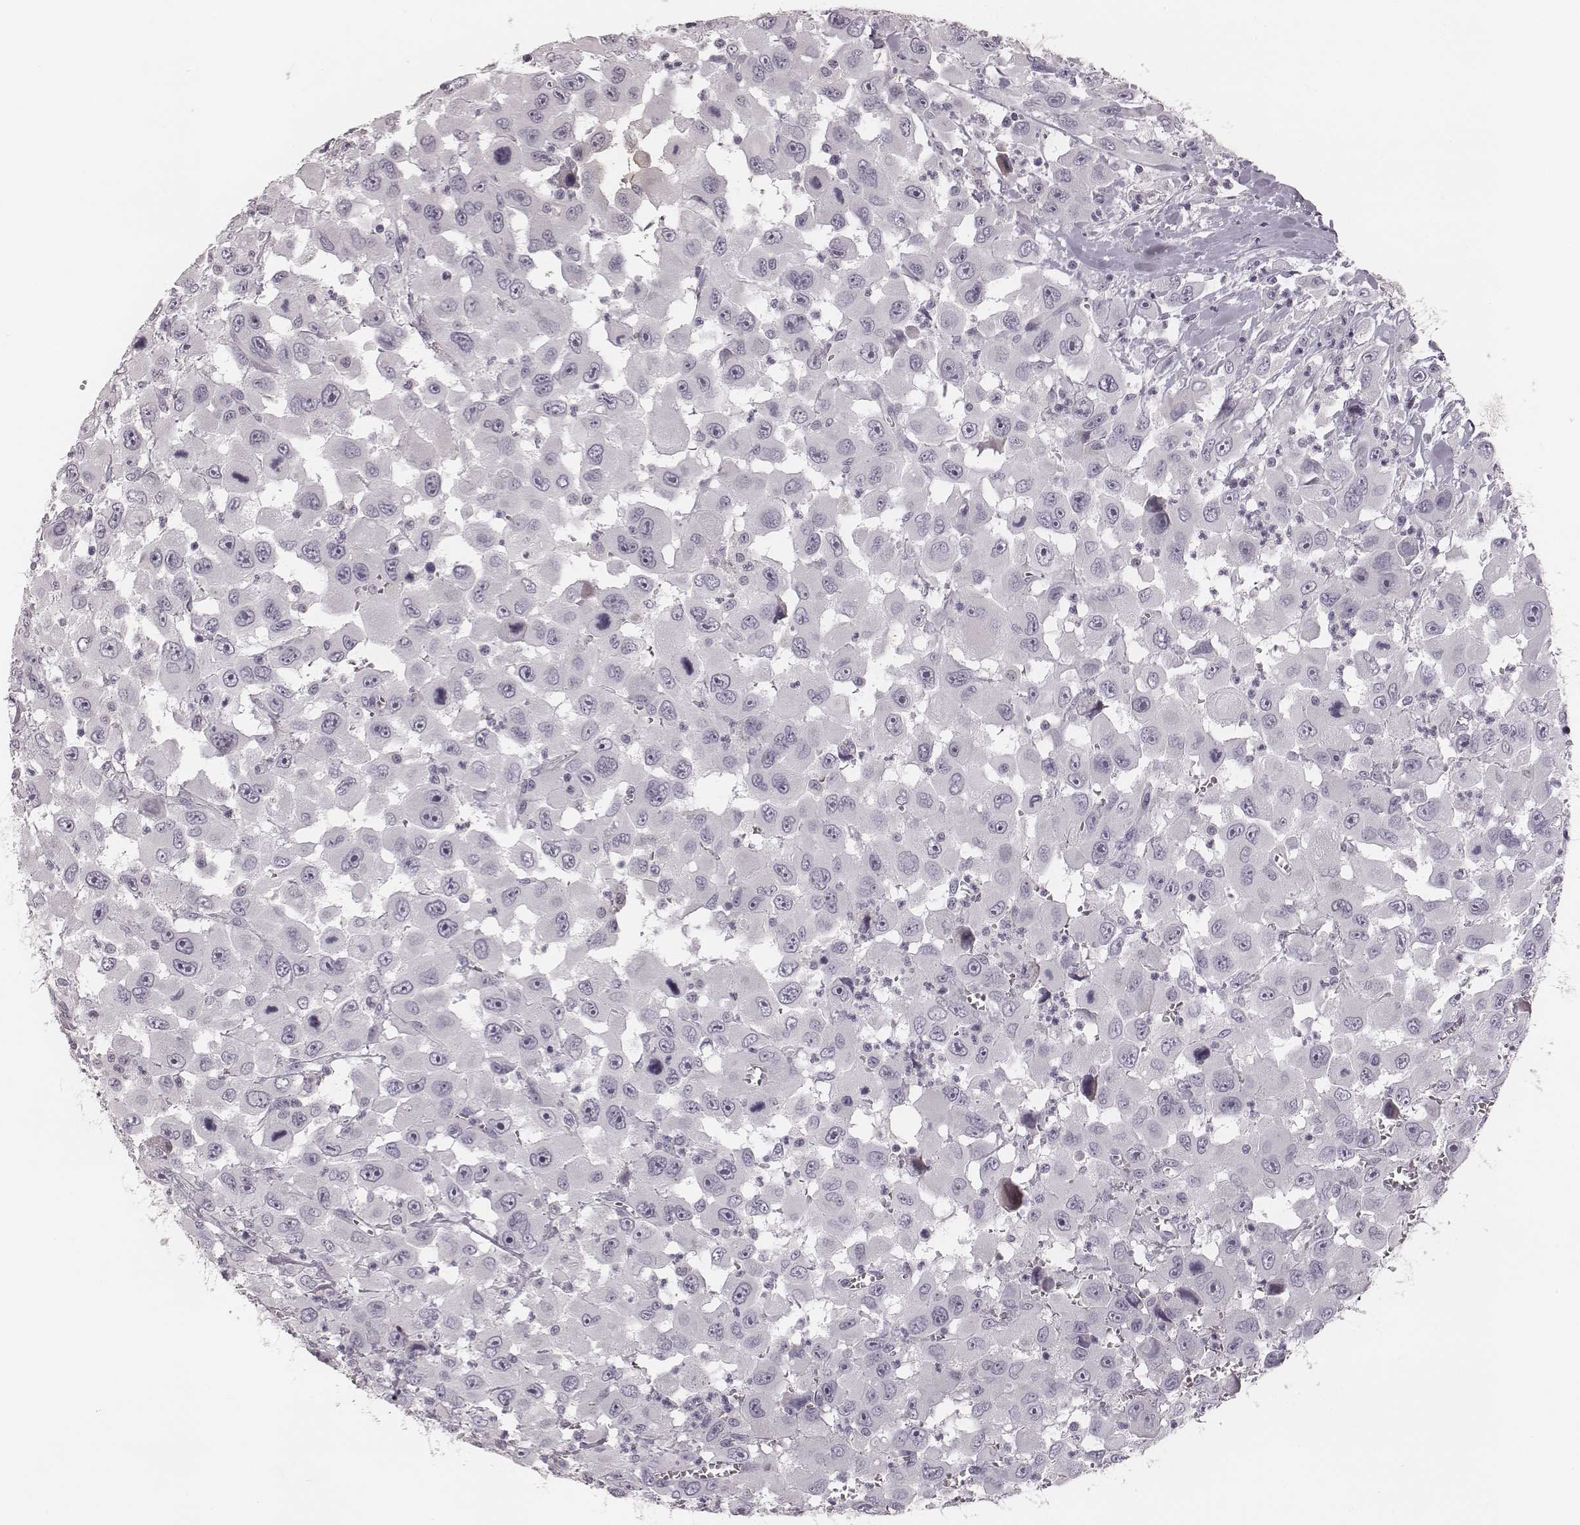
{"staining": {"intensity": "negative", "quantity": "none", "location": "none"}, "tissue": "head and neck cancer", "cell_type": "Tumor cells", "image_type": "cancer", "snomed": [{"axis": "morphology", "description": "Squamous cell carcinoma, NOS"}, {"axis": "morphology", "description": "Squamous cell carcinoma, metastatic, NOS"}, {"axis": "topography", "description": "Oral tissue"}, {"axis": "topography", "description": "Head-Neck"}], "caption": "IHC of human head and neck metastatic squamous cell carcinoma reveals no positivity in tumor cells.", "gene": "S100Z", "patient": {"sex": "female", "age": 85}}